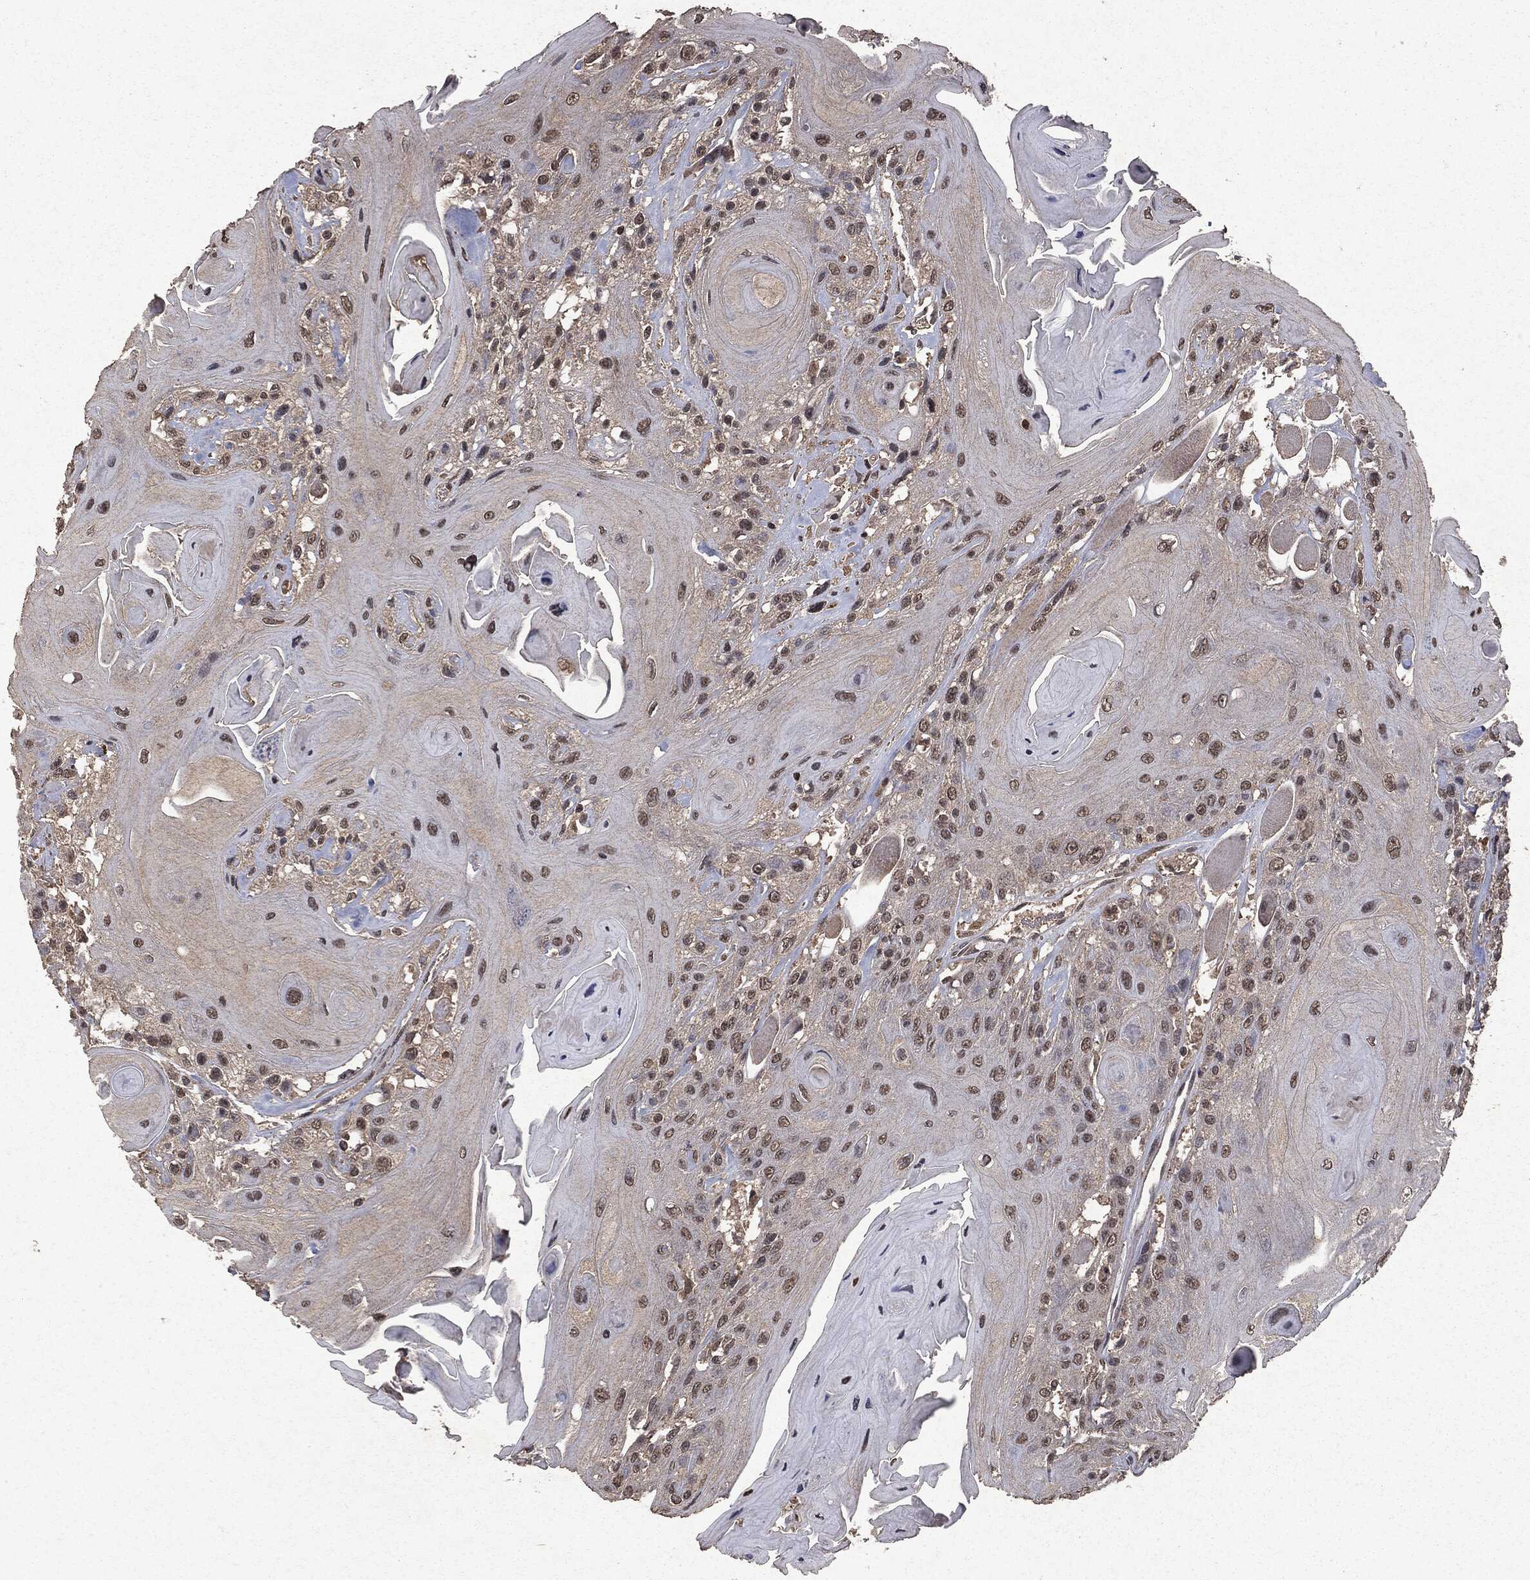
{"staining": {"intensity": "negative", "quantity": "none", "location": "none"}, "tissue": "head and neck cancer", "cell_type": "Tumor cells", "image_type": "cancer", "snomed": [{"axis": "morphology", "description": "Squamous cell carcinoma, NOS"}, {"axis": "topography", "description": "Head-Neck"}], "caption": "Head and neck cancer (squamous cell carcinoma) was stained to show a protein in brown. There is no significant positivity in tumor cells.", "gene": "PEBP1", "patient": {"sex": "female", "age": 59}}